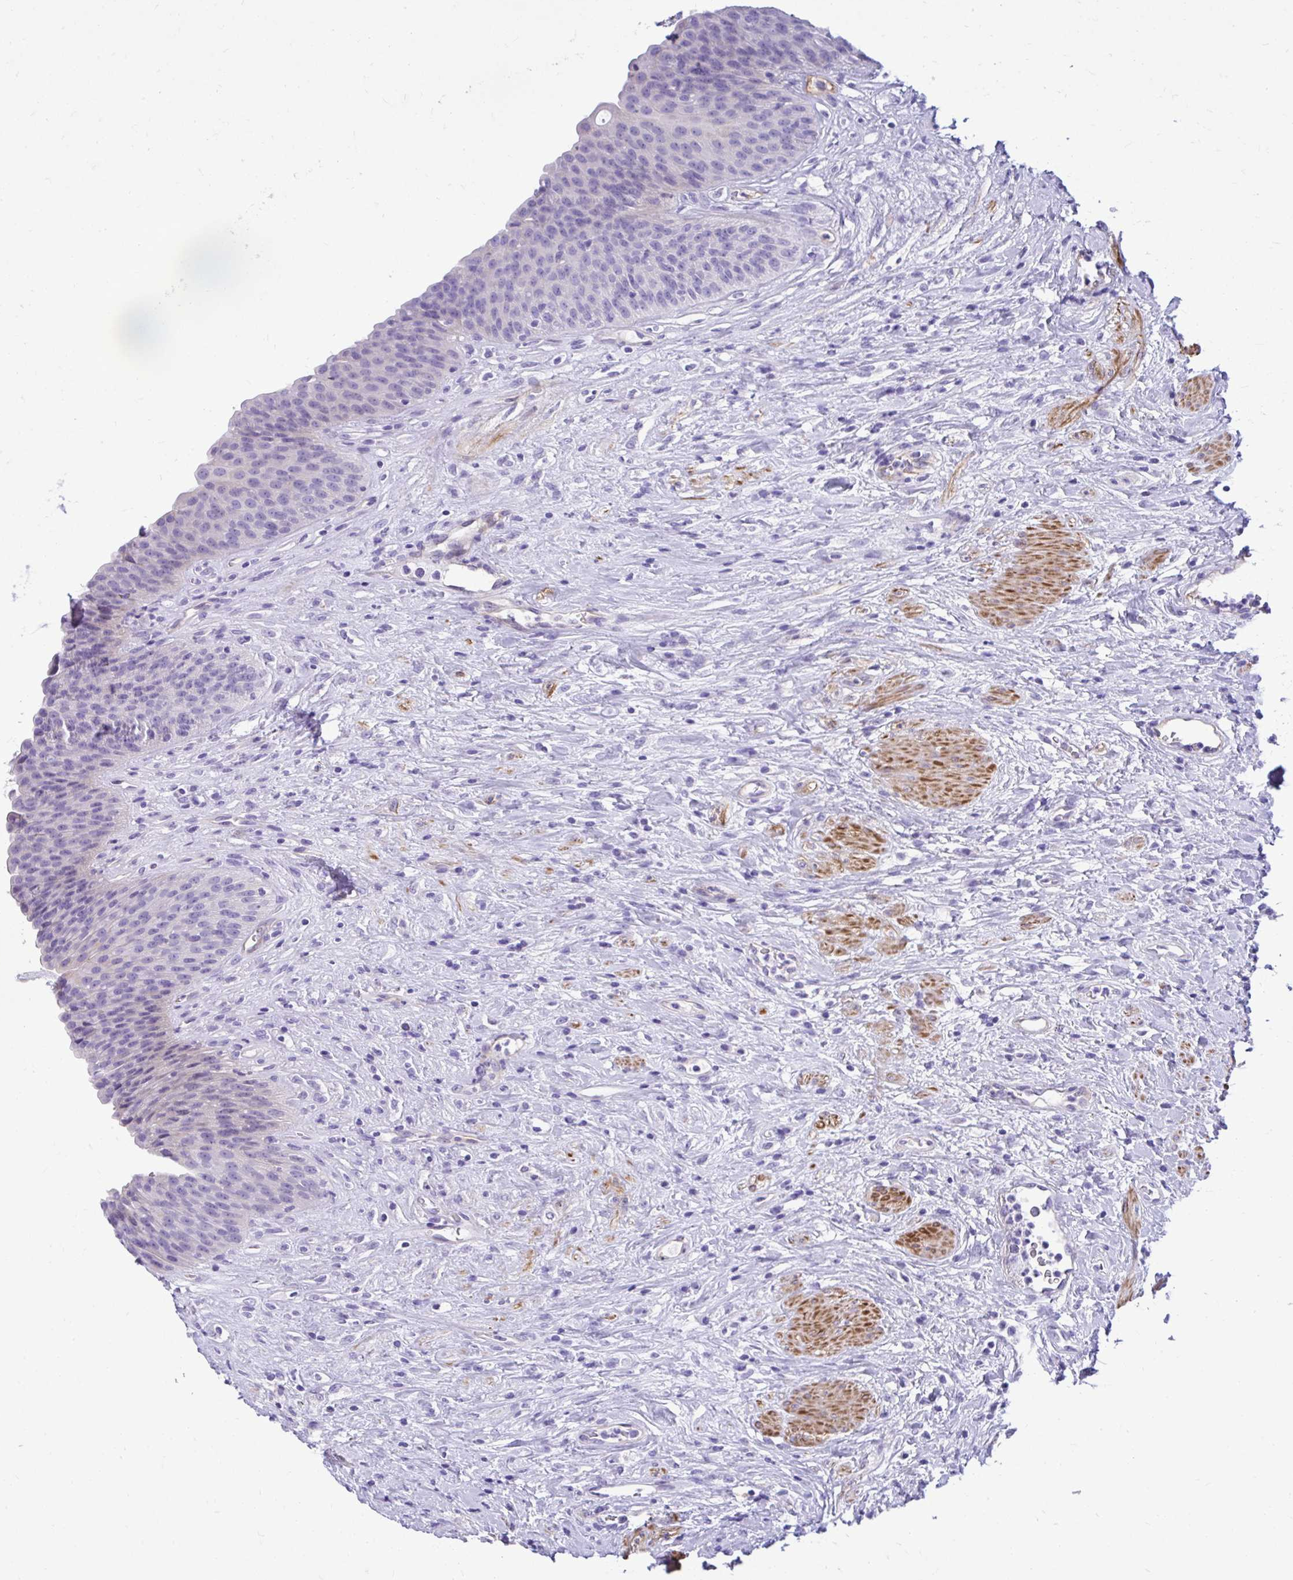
{"staining": {"intensity": "negative", "quantity": "none", "location": "none"}, "tissue": "urinary bladder", "cell_type": "Urothelial cells", "image_type": "normal", "snomed": [{"axis": "morphology", "description": "Normal tissue, NOS"}, {"axis": "topography", "description": "Urinary bladder"}], "caption": "Urinary bladder stained for a protein using immunohistochemistry (IHC) demonstrates no expression urothelial cells.", "gene": "ABCG2", "patient": {"sex": "female", "age": 56}}